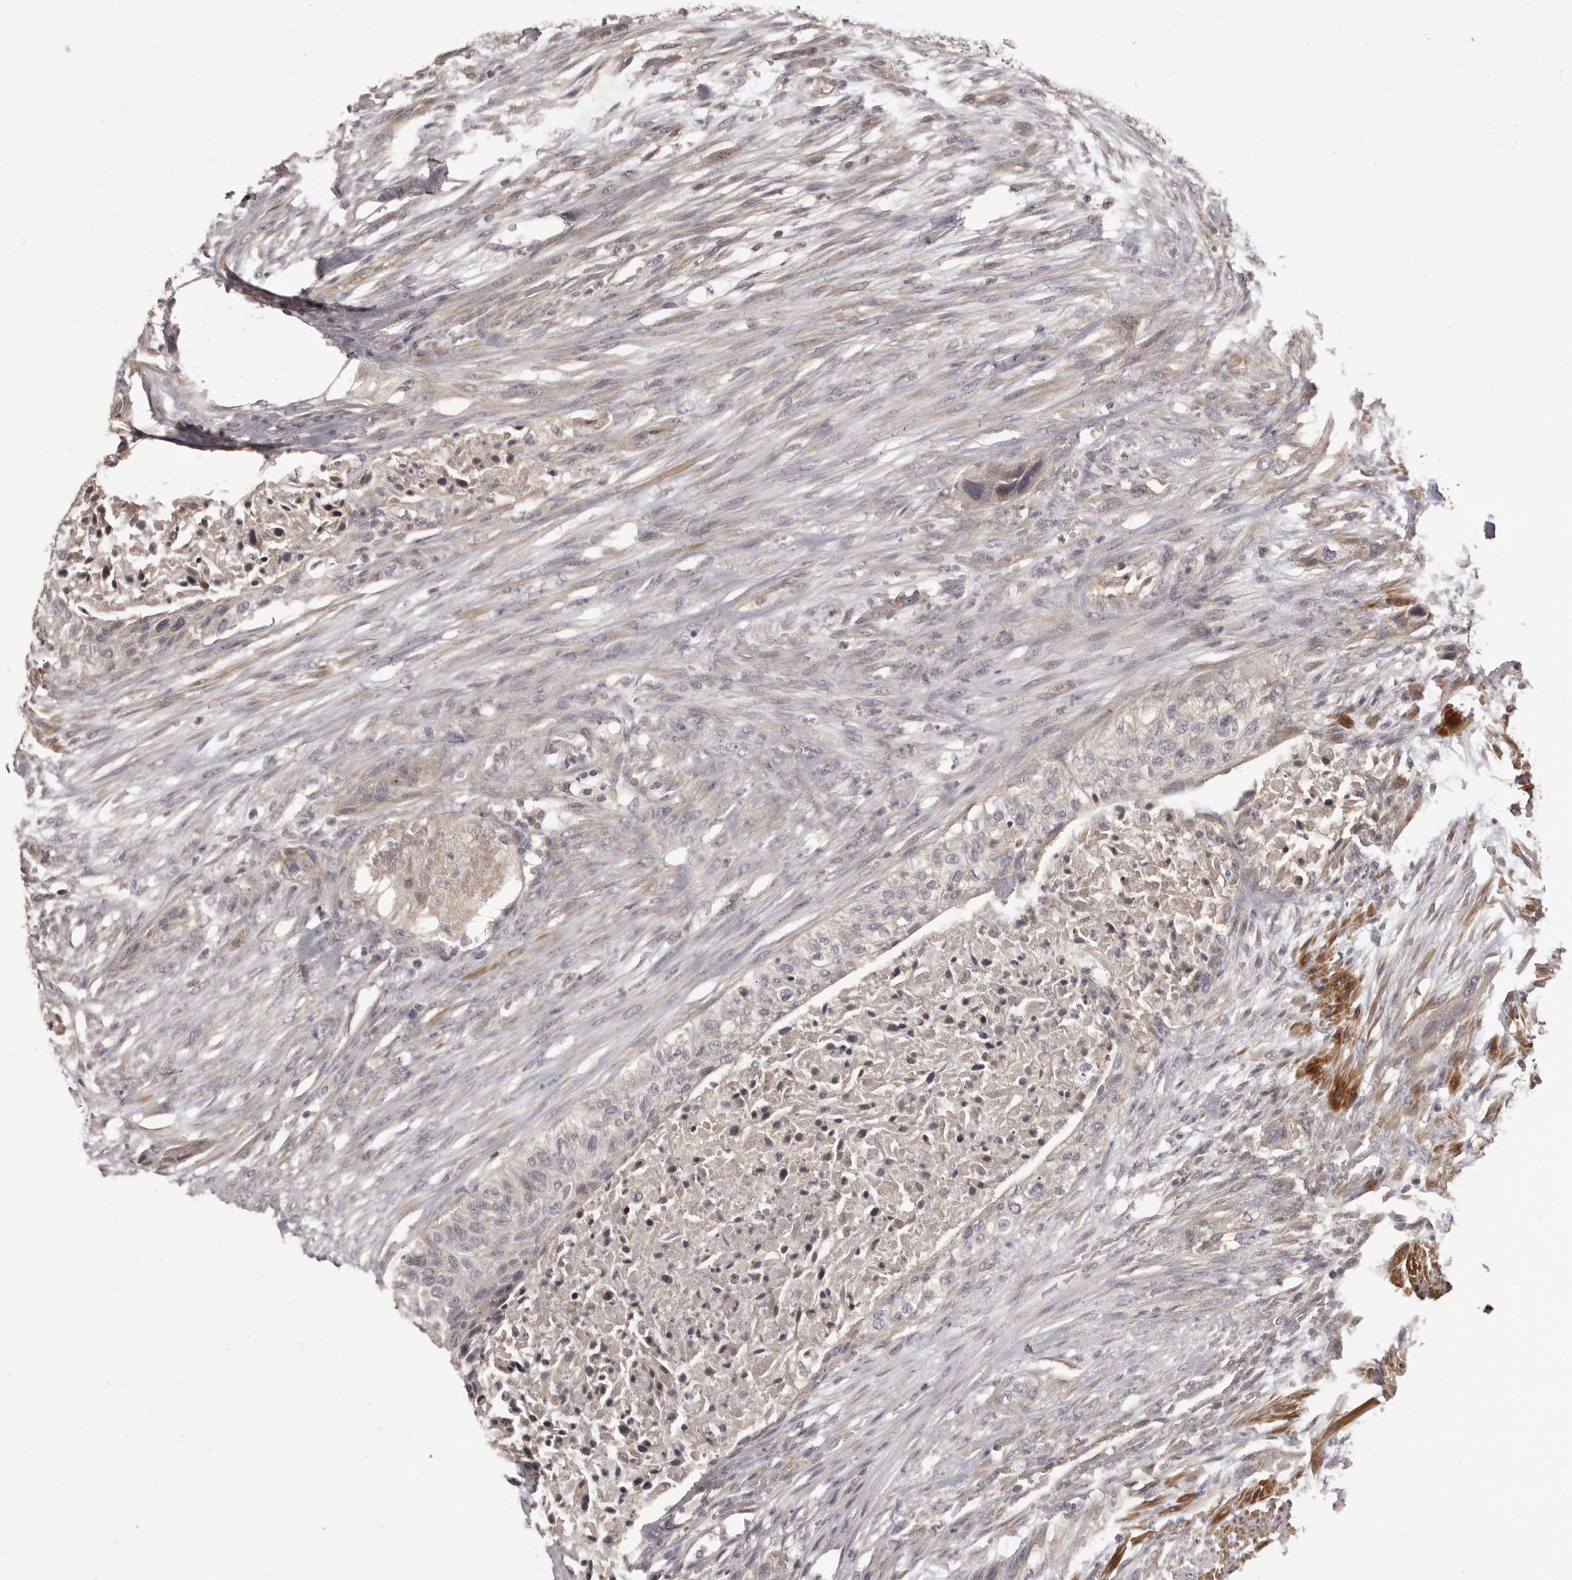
{"staining": {"intensity": "negative", "quantity": "none", "location": "none"}, "tissue": "urothelial cancer", "cell_type": "Tumor cells", "image_type": "cancer", "snomed": [{"axis": "morphology", "description": "Urothelial carcinoma, High grade"}, {"axis": "topography", "description": "Urinary bladder"}], "caption": "High magnification brightfield microscopy of high-grade urothelial carcinoma stained with DAB (3,3'-diaminobenzidine) (brown) and counterstained with hematoxylin (blue): tumor cells show no significant expression.", "gene": "HRH1", "patient": {"sex": "male", "age": 35}}